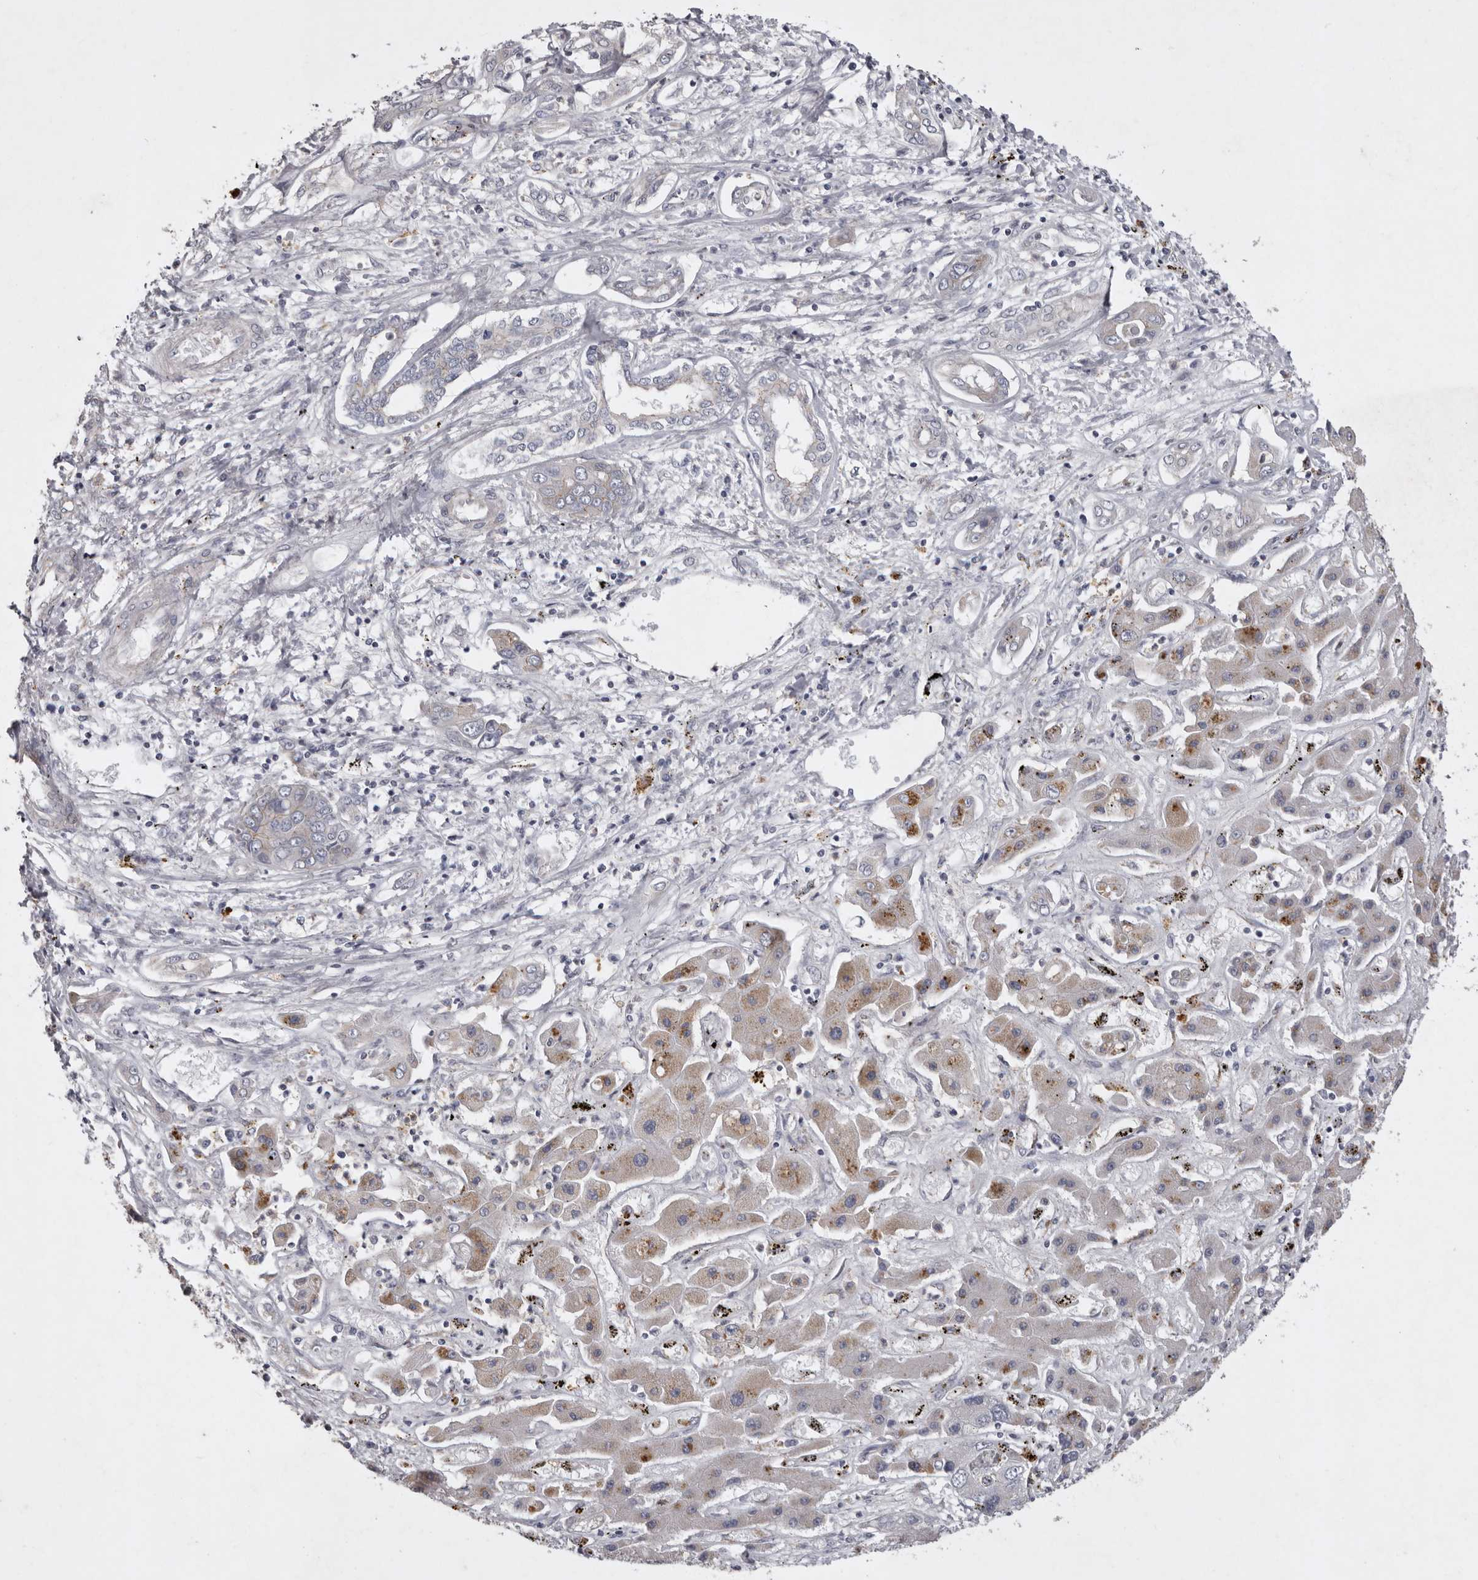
{"staining": {"intensity": "moderate", "quantity": "25%-75%", "location": "cytoplasmic/membranous"}, "tissue": "liver cancer", "cell_type": "Tumor cells", "image_type": "cancer", "snomed": [{"axis": "morphology", "description": "Cholangiocarcinoma"}, {"axis": "topography", "description": "Liver"}], "caption": "An image showing moderate cytoplasmic/membranous staining in about 25%-75% of tumor cells in liver cancer, as visualized by brown immunohistochemical staining.", "gene": "NKAIN4", "patient": {"sex": "male", "age": 67}}